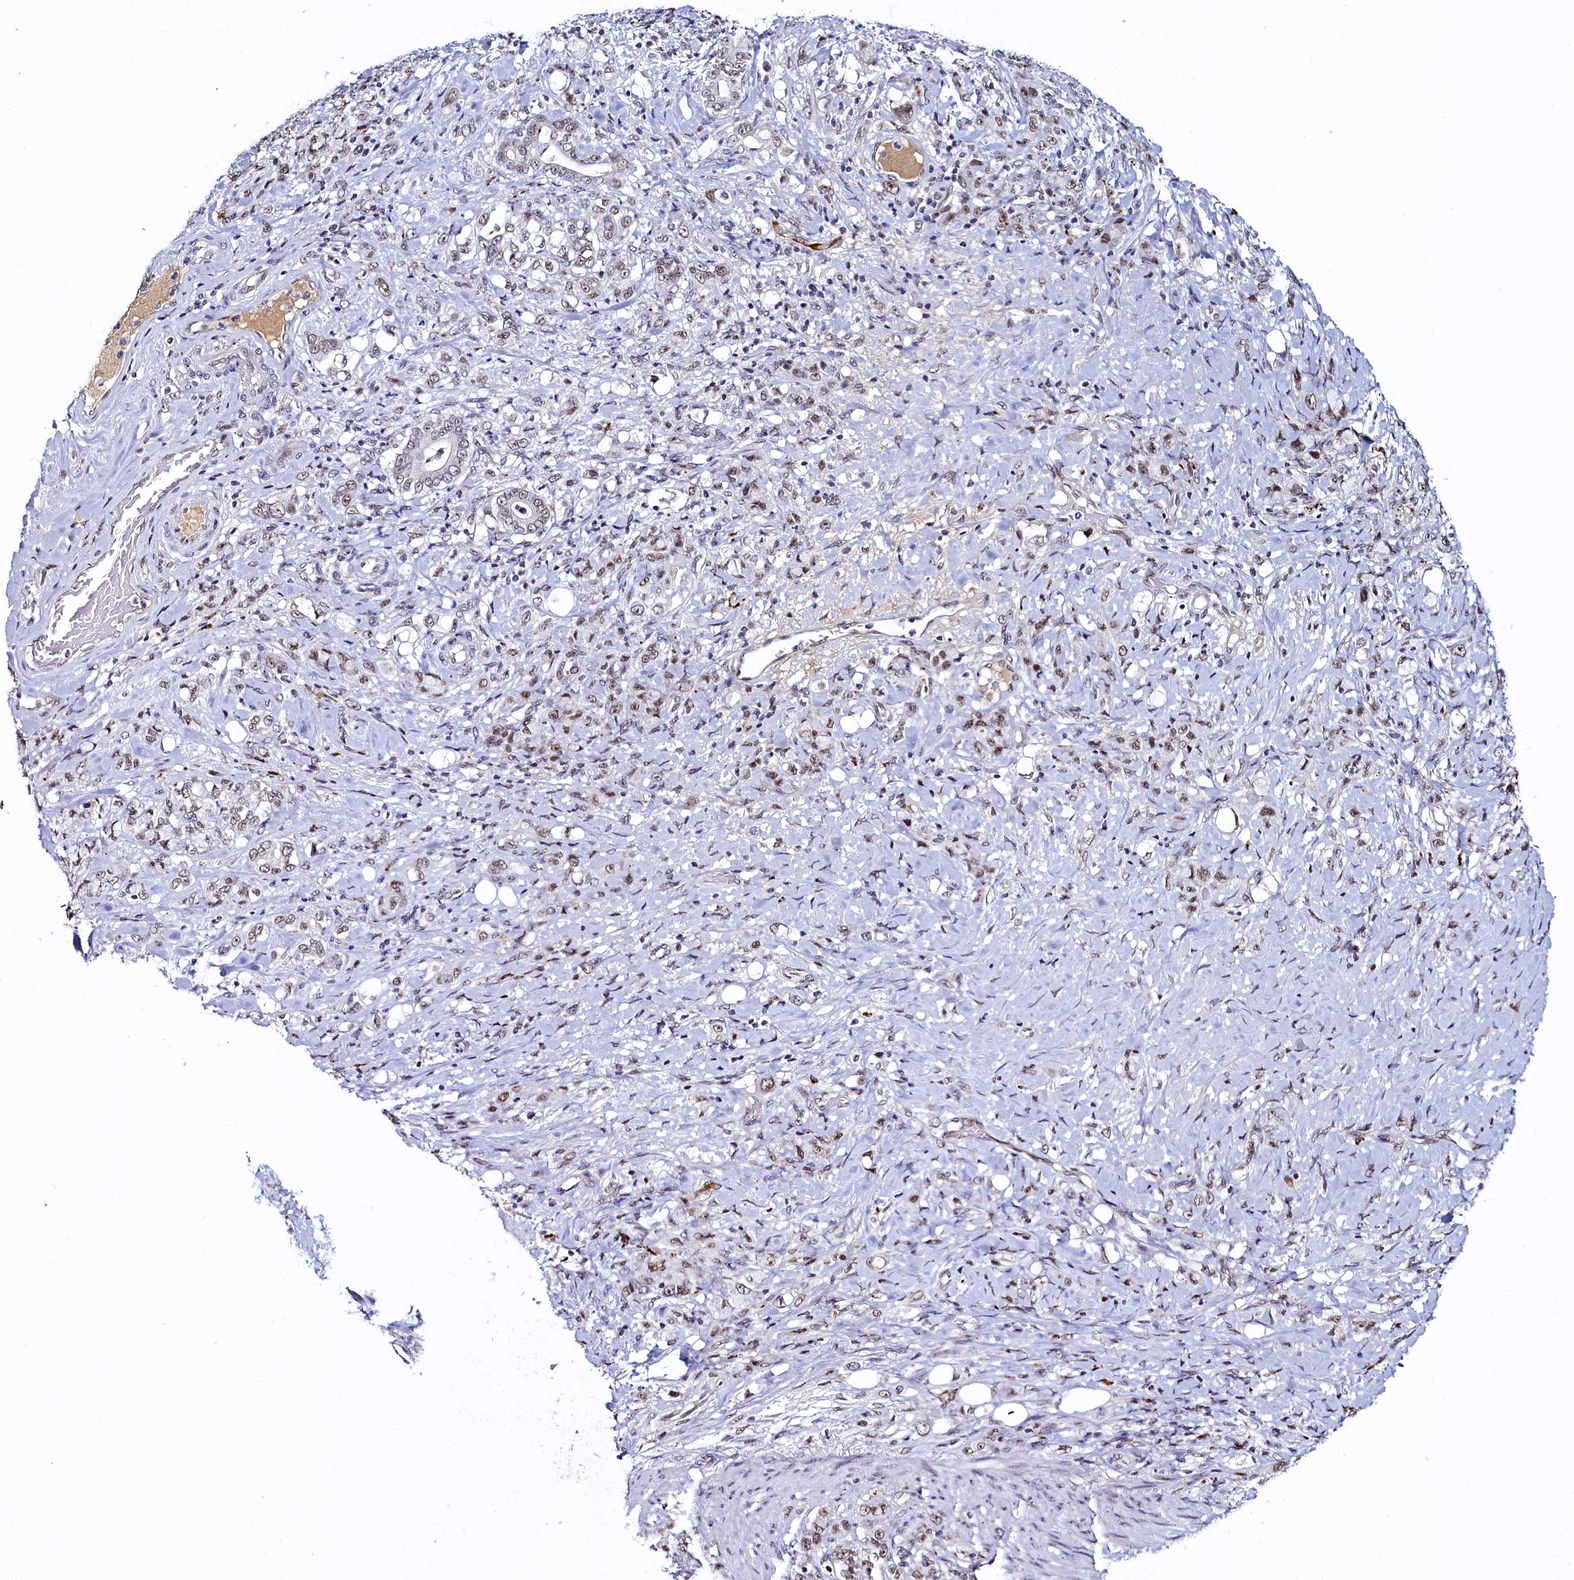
{"staining": {"intensity": "weak", "quantity": ">75%", "location": "nuclear"}, "tissue": "stomach cancer", "cell_type": "Tumor cells", "image_type": "cancer", "snomed": [{"axis": "morphology", "description": "Adenocarcinoma, NOS"}, {"axis": "topography", "description": "Stomach"}], "caption": "Stomach cancer (adenocarcinoma) tissue reveals weak nuclear staining in approximately >75% of tumor cells", "gene": "INTS14", "patient": {"sex": "female", "age": 79}}